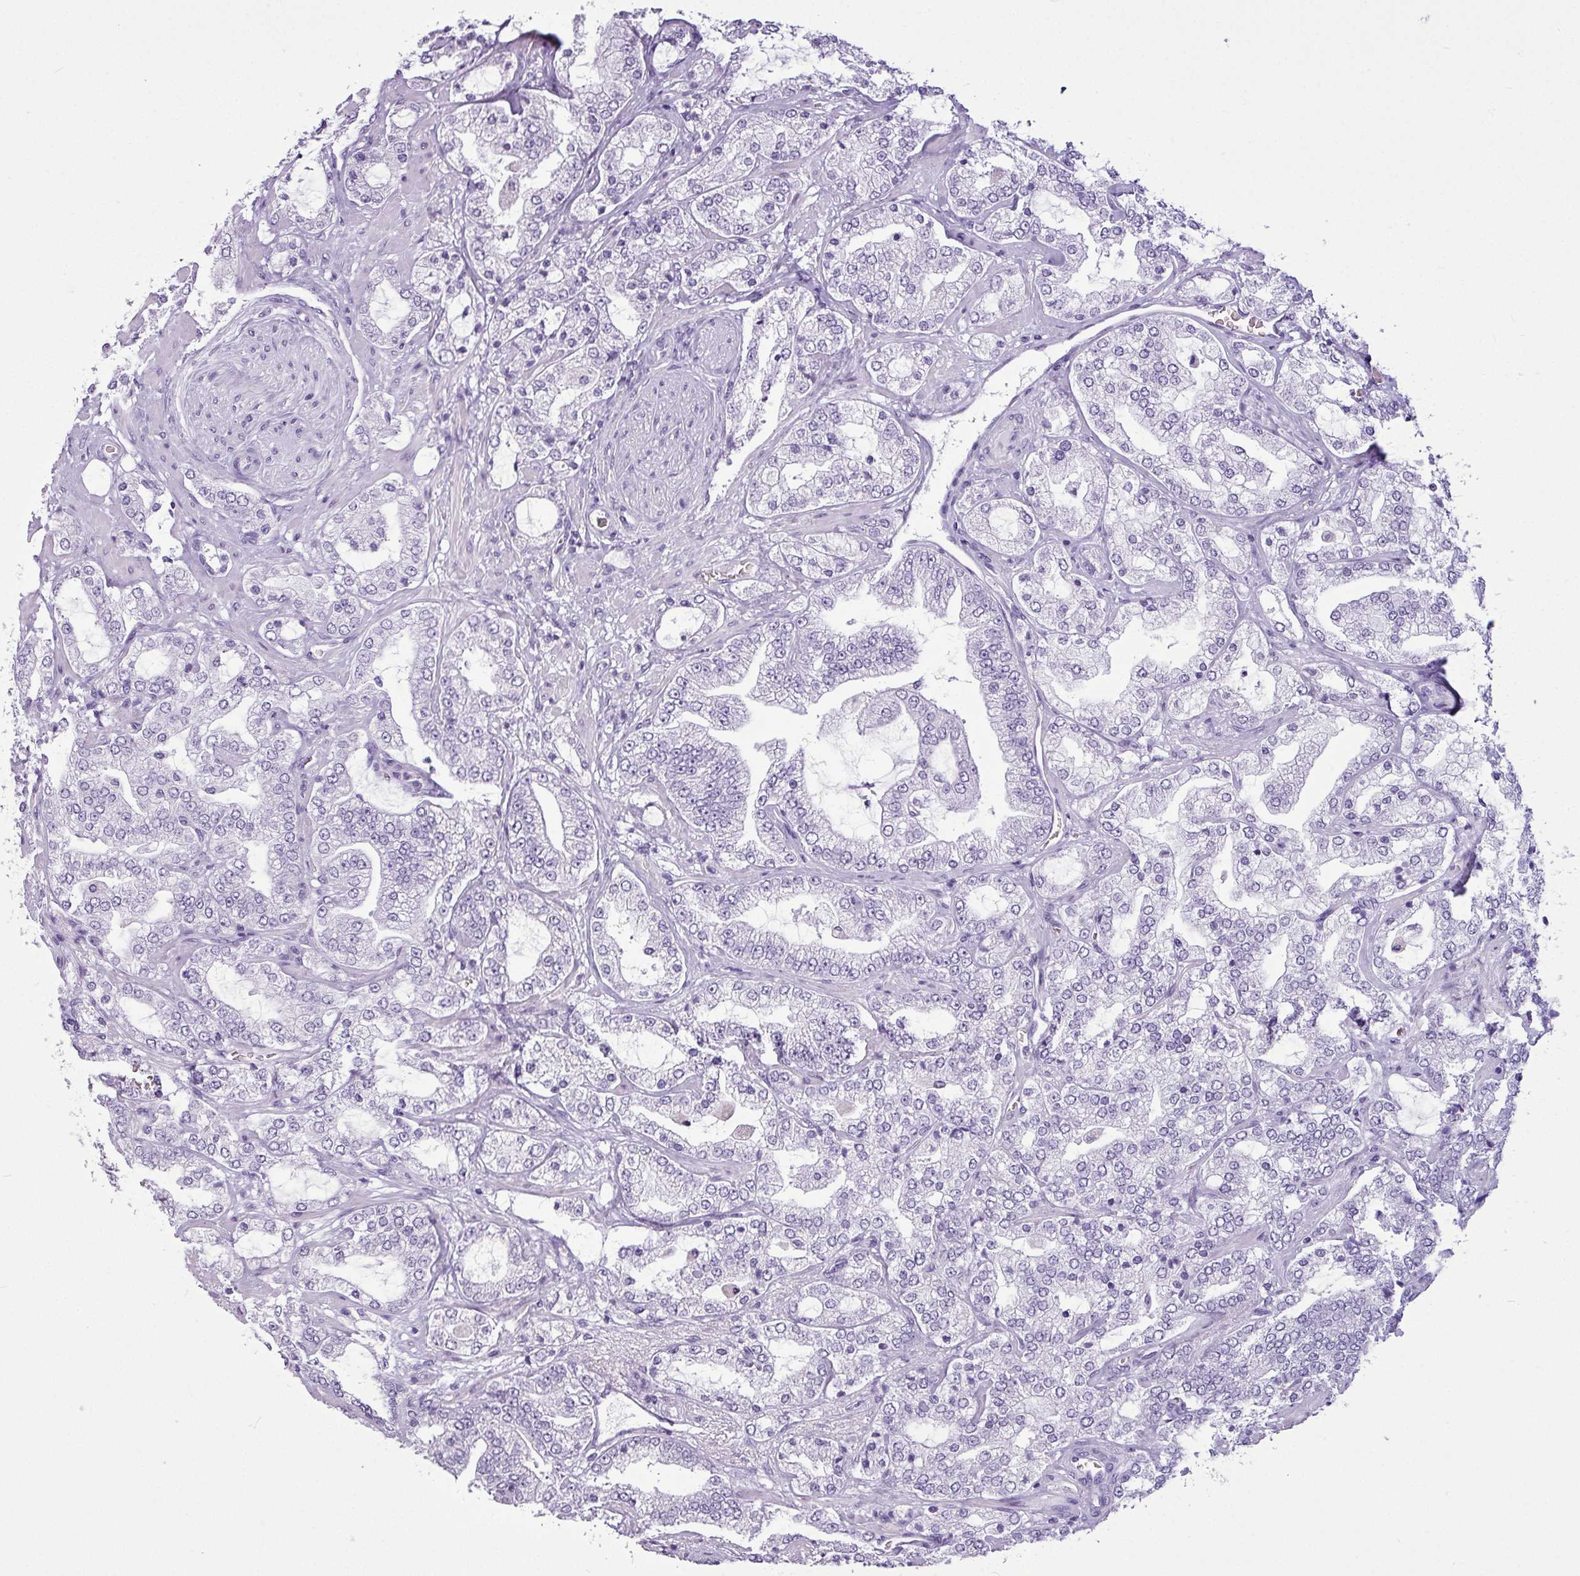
{"staining": {"intensity": "negative", "quantity": "none", "location": "none"}, "tissue": "prostate cancer", "cell_type": "Tumor cells", "image_type": "cancer", "snomed": [{"axis": "morphology", "description": "Adenocarcinoma, High grade"}, {"axis": "topography", "description": "Prostate"}], "caption": "The IHC photomicrograph has no significant staining in tumor cells of prostate cancer (high-grade adenocarcinoma) tissue.", "gene": "AMY1B", "patient": {"sex": "male", "age": 64}}